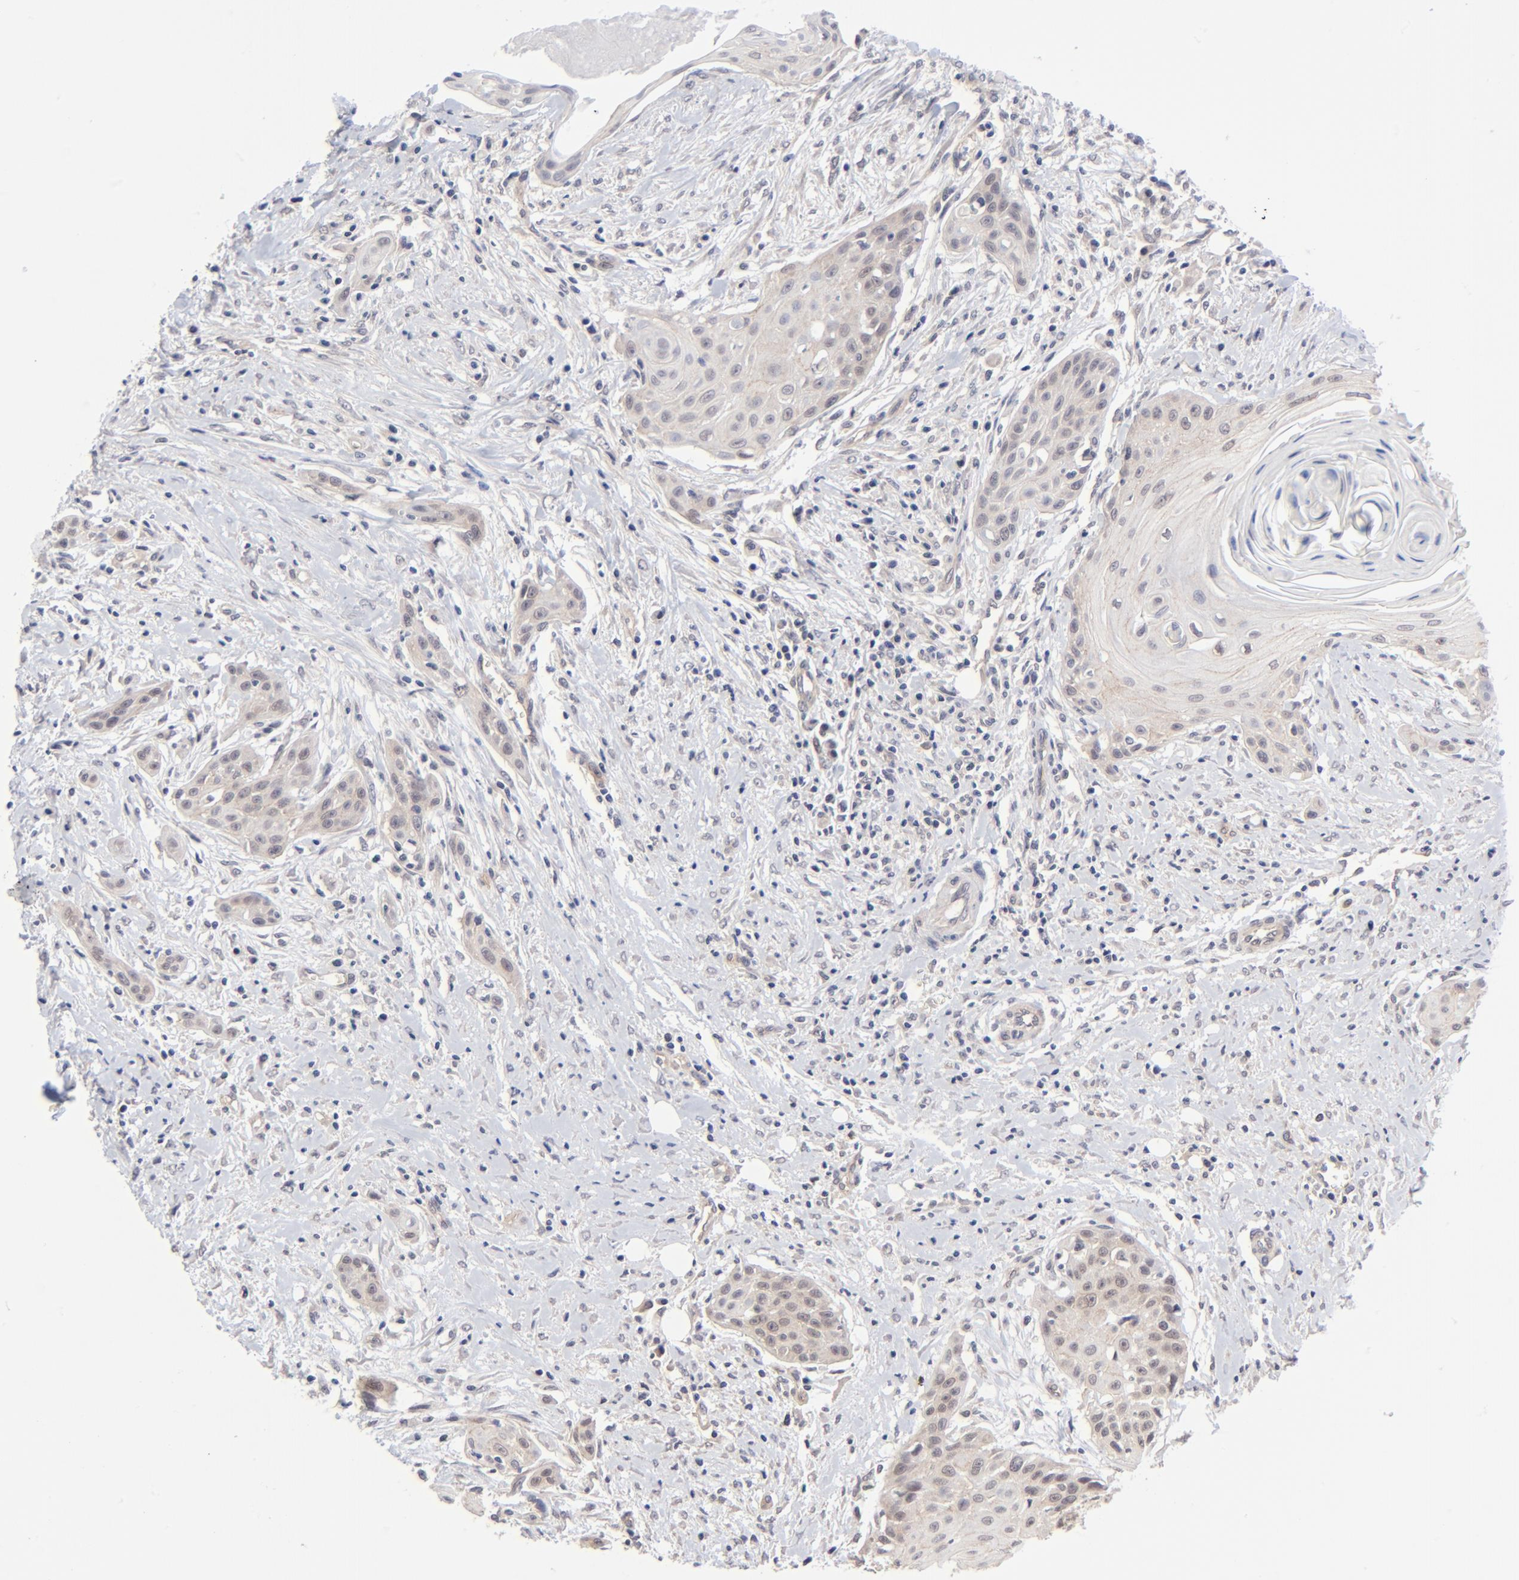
{"staining": {"intensity": "weak", "quantity": ">75%", "location": "cytoplasmic/membranous"}, "tissue": "head and neck cancer", "cell_type": "Tumor cells", "image_type": "cancer", "snomed": [{"axis": "morphology", "description": "Squamous cell carcinoma, NOS"}, {"axis": "morphology", "description": "Squamous cell carcinoma, metastatic, NOS"}, {"axis": "topography", "description": "Lymph node"}, {"axis": "topography", "description": "Salivary gland"}, {"axis": "topography", "description": "Head-Neck"}], "caption": "High-power microscopy captured an immunohistochemistry histopathology image of head and neck squamous cell carcinoma, revealing weak cytoplasmic/membranous staining in approximately >75% of tumor cells.", "gene": "FBXO8", "patient": {"sex": "female", "age": 74}}